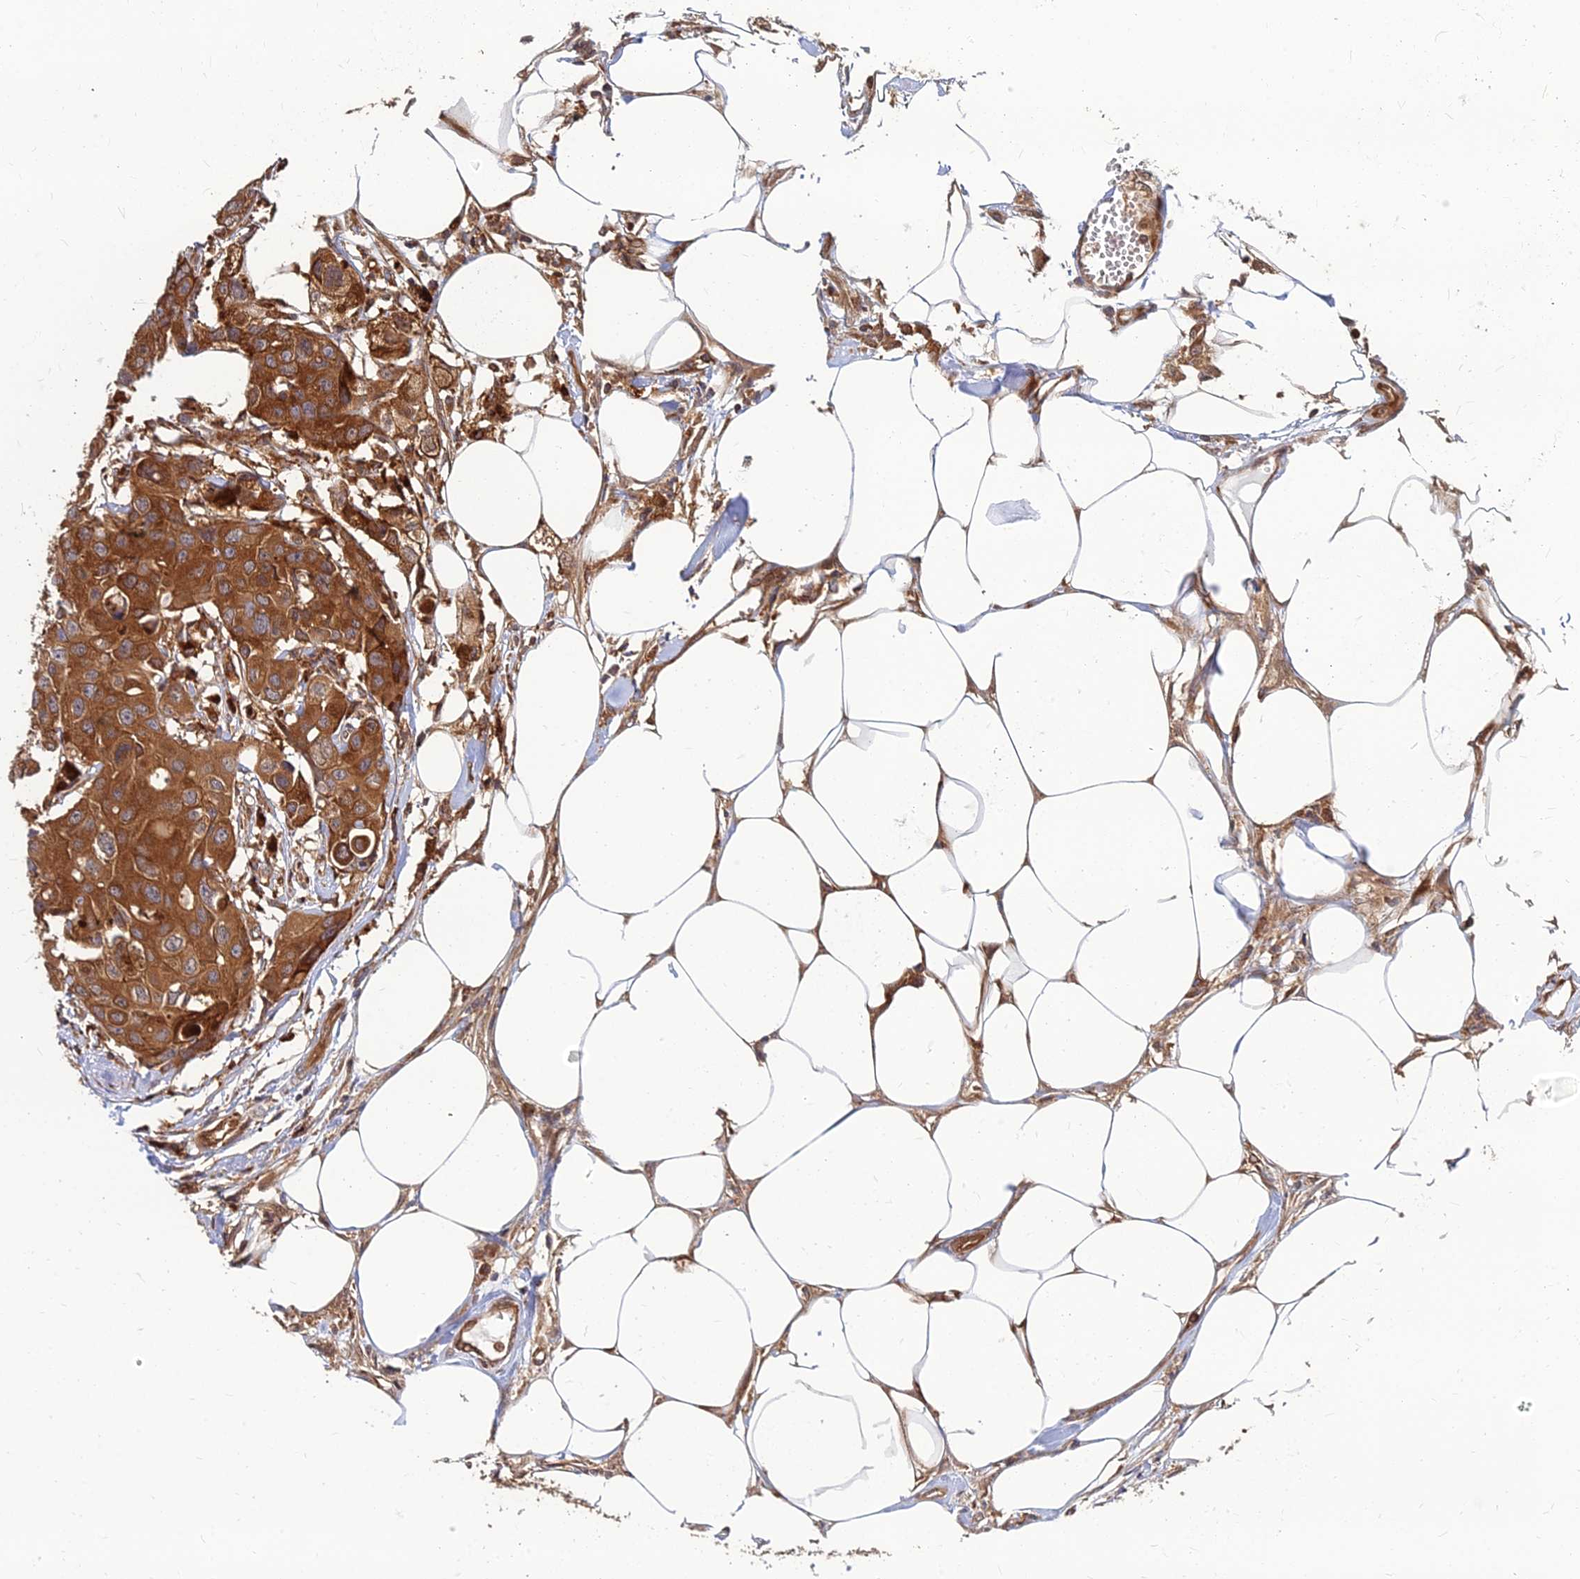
{"staining": {"intensity": "moderate", "quantity": ">75%", "location": "cytoplasmic/membranous"}, "tissue": "colorectal cancer", "cell_type": "Tumor cells", "image_type": "cancer", "snomed": [{"axis": "morphology", "description": "Adenocarcinoma, NOS"}, {"axis": "topography", "description": "Colon"}], "caption": "Protein analysis of colorectal cancer (adenocarcinoma) tissue reveals moderate cytoplasmic/membranous positivity in approximately >75% of tumor cells.", "gene": "CCT6B", "patient": {"sex": "male", "age": 77}}